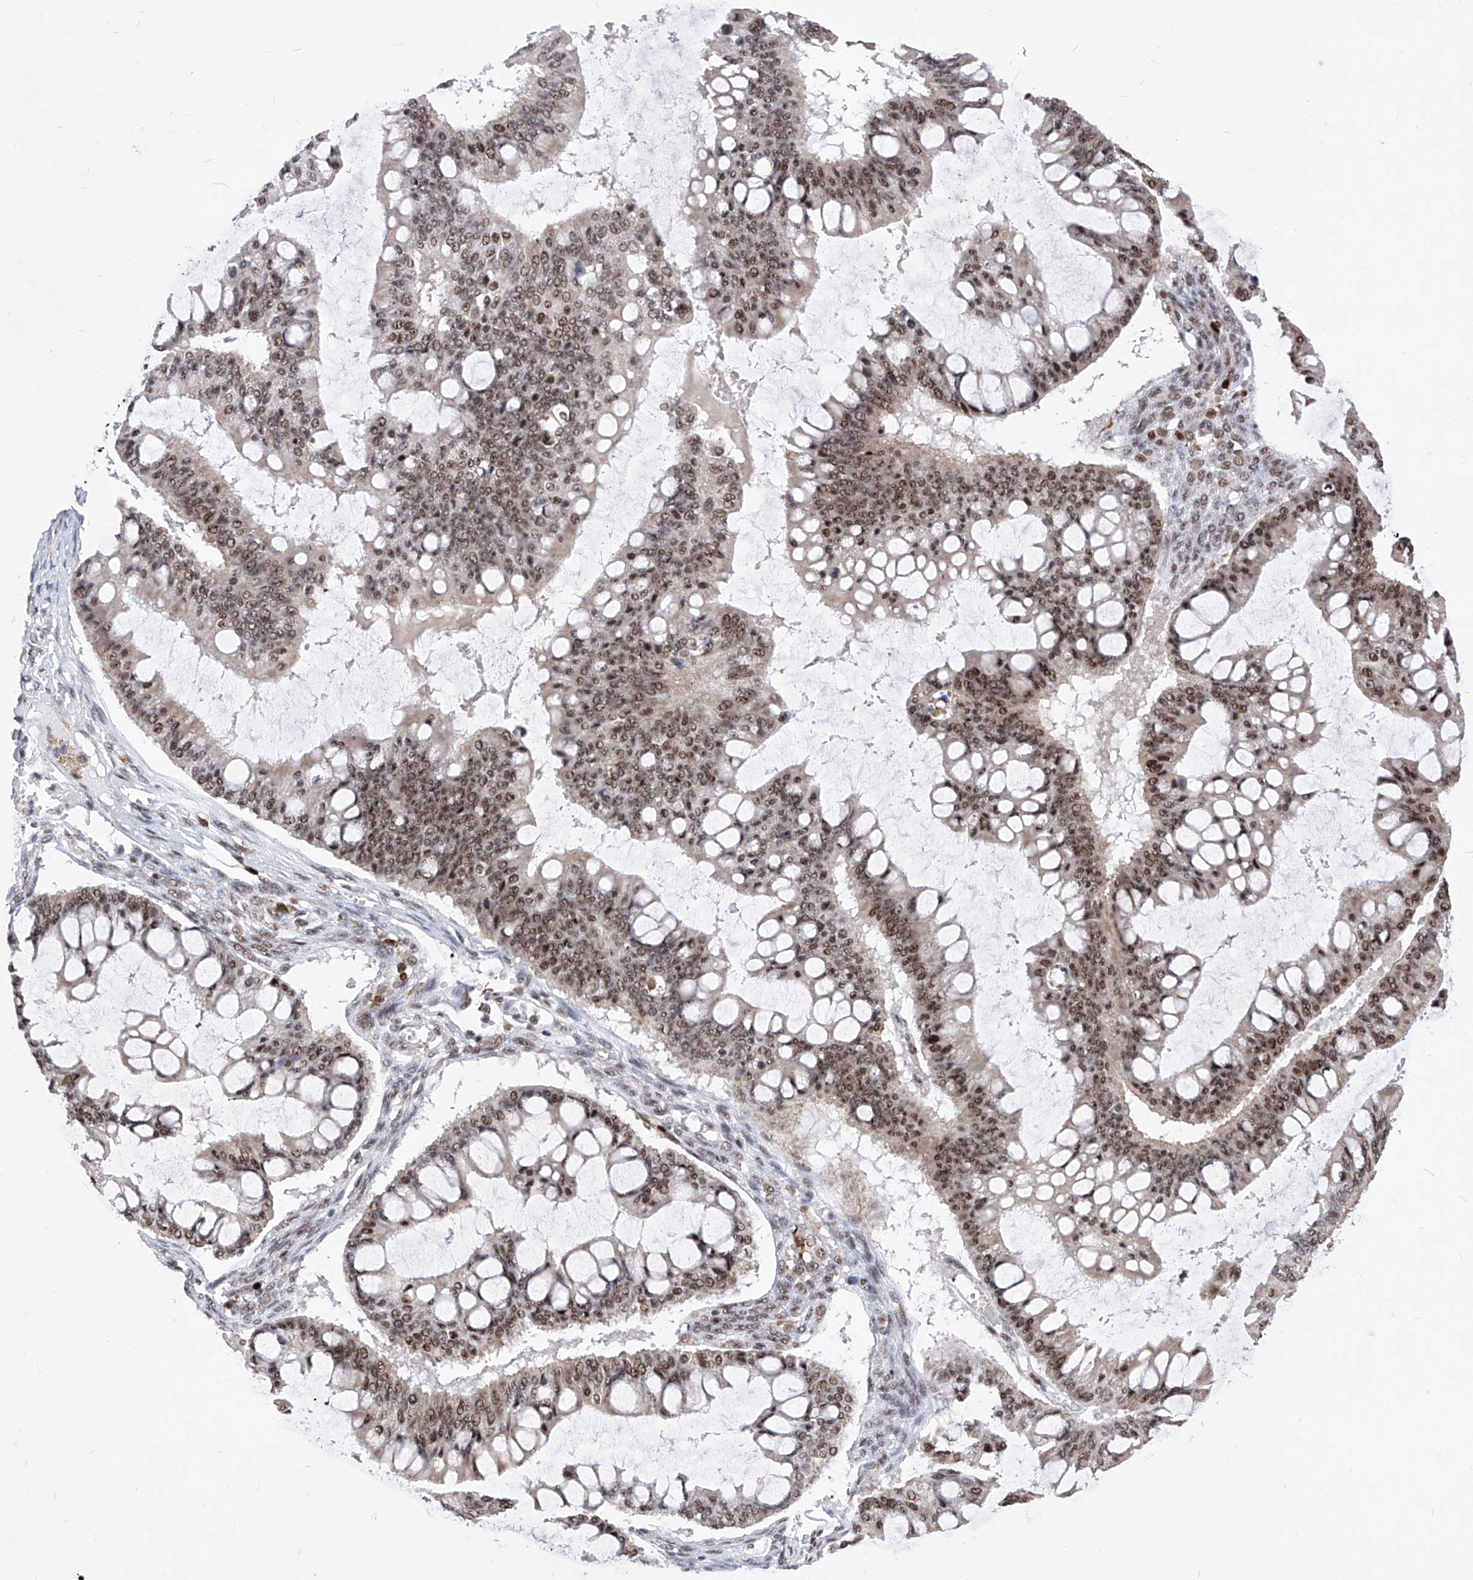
{"staining": {"intensity": "moderate", "quantity": ">75%", "location": "nuclear"}, "tissue": "ovarian cancer", "cell_type": "Tumor cells", "image_type": "cancer", "snomed": [{"axis": "morphology", "description": "Cystadenocarcinoma, mucinous, NOS"}, {"axis": "topography", "description": "Ovary"}], "caption": "Immunohistochemistry (IHC) micrograph of human ovarian mucinous cystadenocarcinoma stained for a protein (brown), which demonstrates medium levels of moderate nuclear positivity in approximately >75% of tumor cells.", "gene": "PHF5A", "patient": {"sex": "female", "age": 73}}